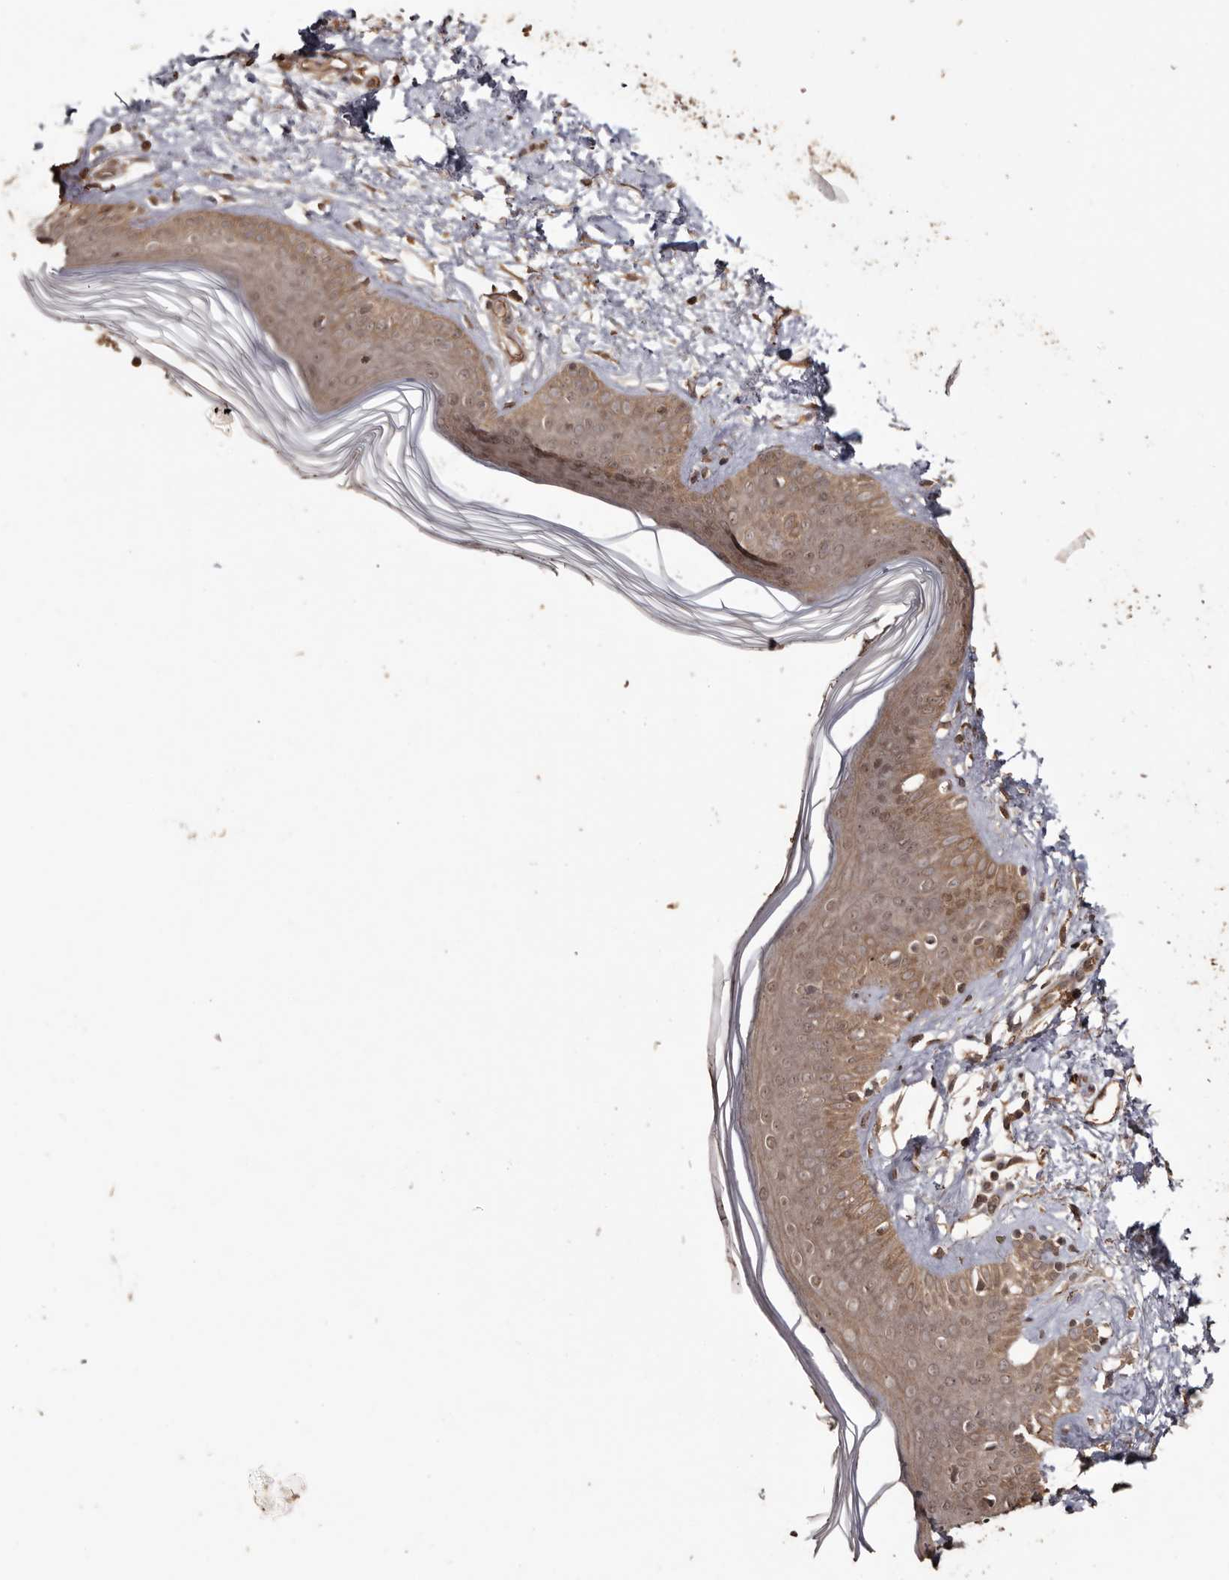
{"staining": {"intensity": "moderate", "quantity": ">75%", "location": "cytoplasmic/membranous,nuclear"}, "tissue": "skin", "cell_type": "Fibroblasts", "image_type": "normal", "snomed": [{"axis": "morphology", "description": "Normal tissue, NOS"}, {"axis": "topography", "description": "Skin"}], "caption": "Skin stained for a protein exhibits moderate cytoplasmic/membranous,nuclear positivity in fibroblasts.", "gene": "NUP43", "patient": {"sex": "female", "age": 64}}